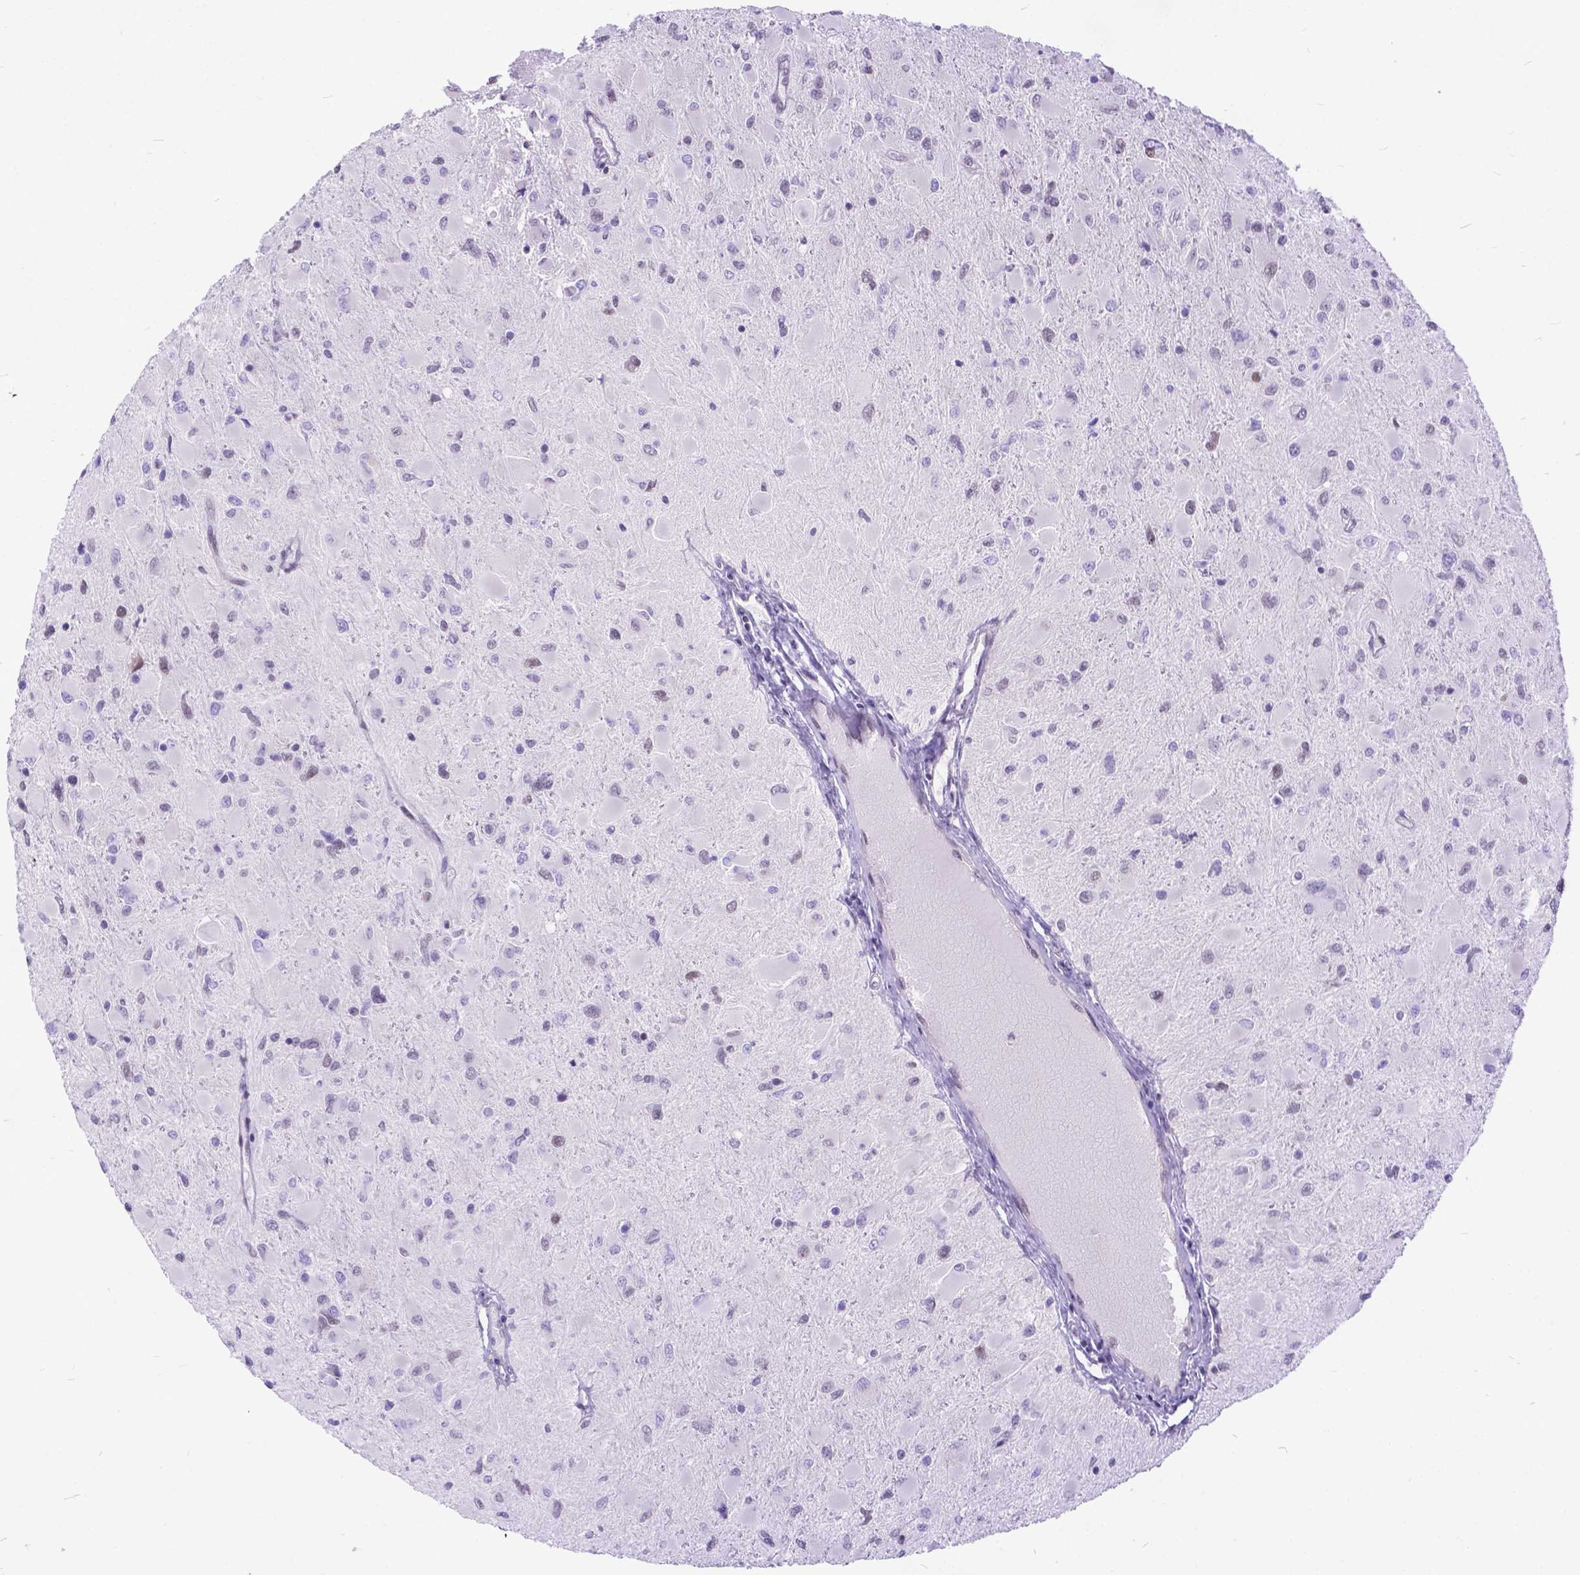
{"staining": {"intensity": "weak", "quantity": "<25%", "location": "nuclear"}, "tissue": "glioma", "cell_type": "Tumor cells", "image_type": "cancer", "snomed": [{"axis": "morphology", "description": "Glioma, malignant, High grade"}, {"axis": "topography", "description": "Cerebral cortex"}], "caption": "The image displays no significant staining in tumor cells of malignant glioma (high-grade). (DAB (3,3'-diaminobenzidine) immunohistochemistry (IHC) visualized using brightfield microscopy, high magnification).", "gene": "FAM124B", "patient": {"sex": "female", "age": 36}}